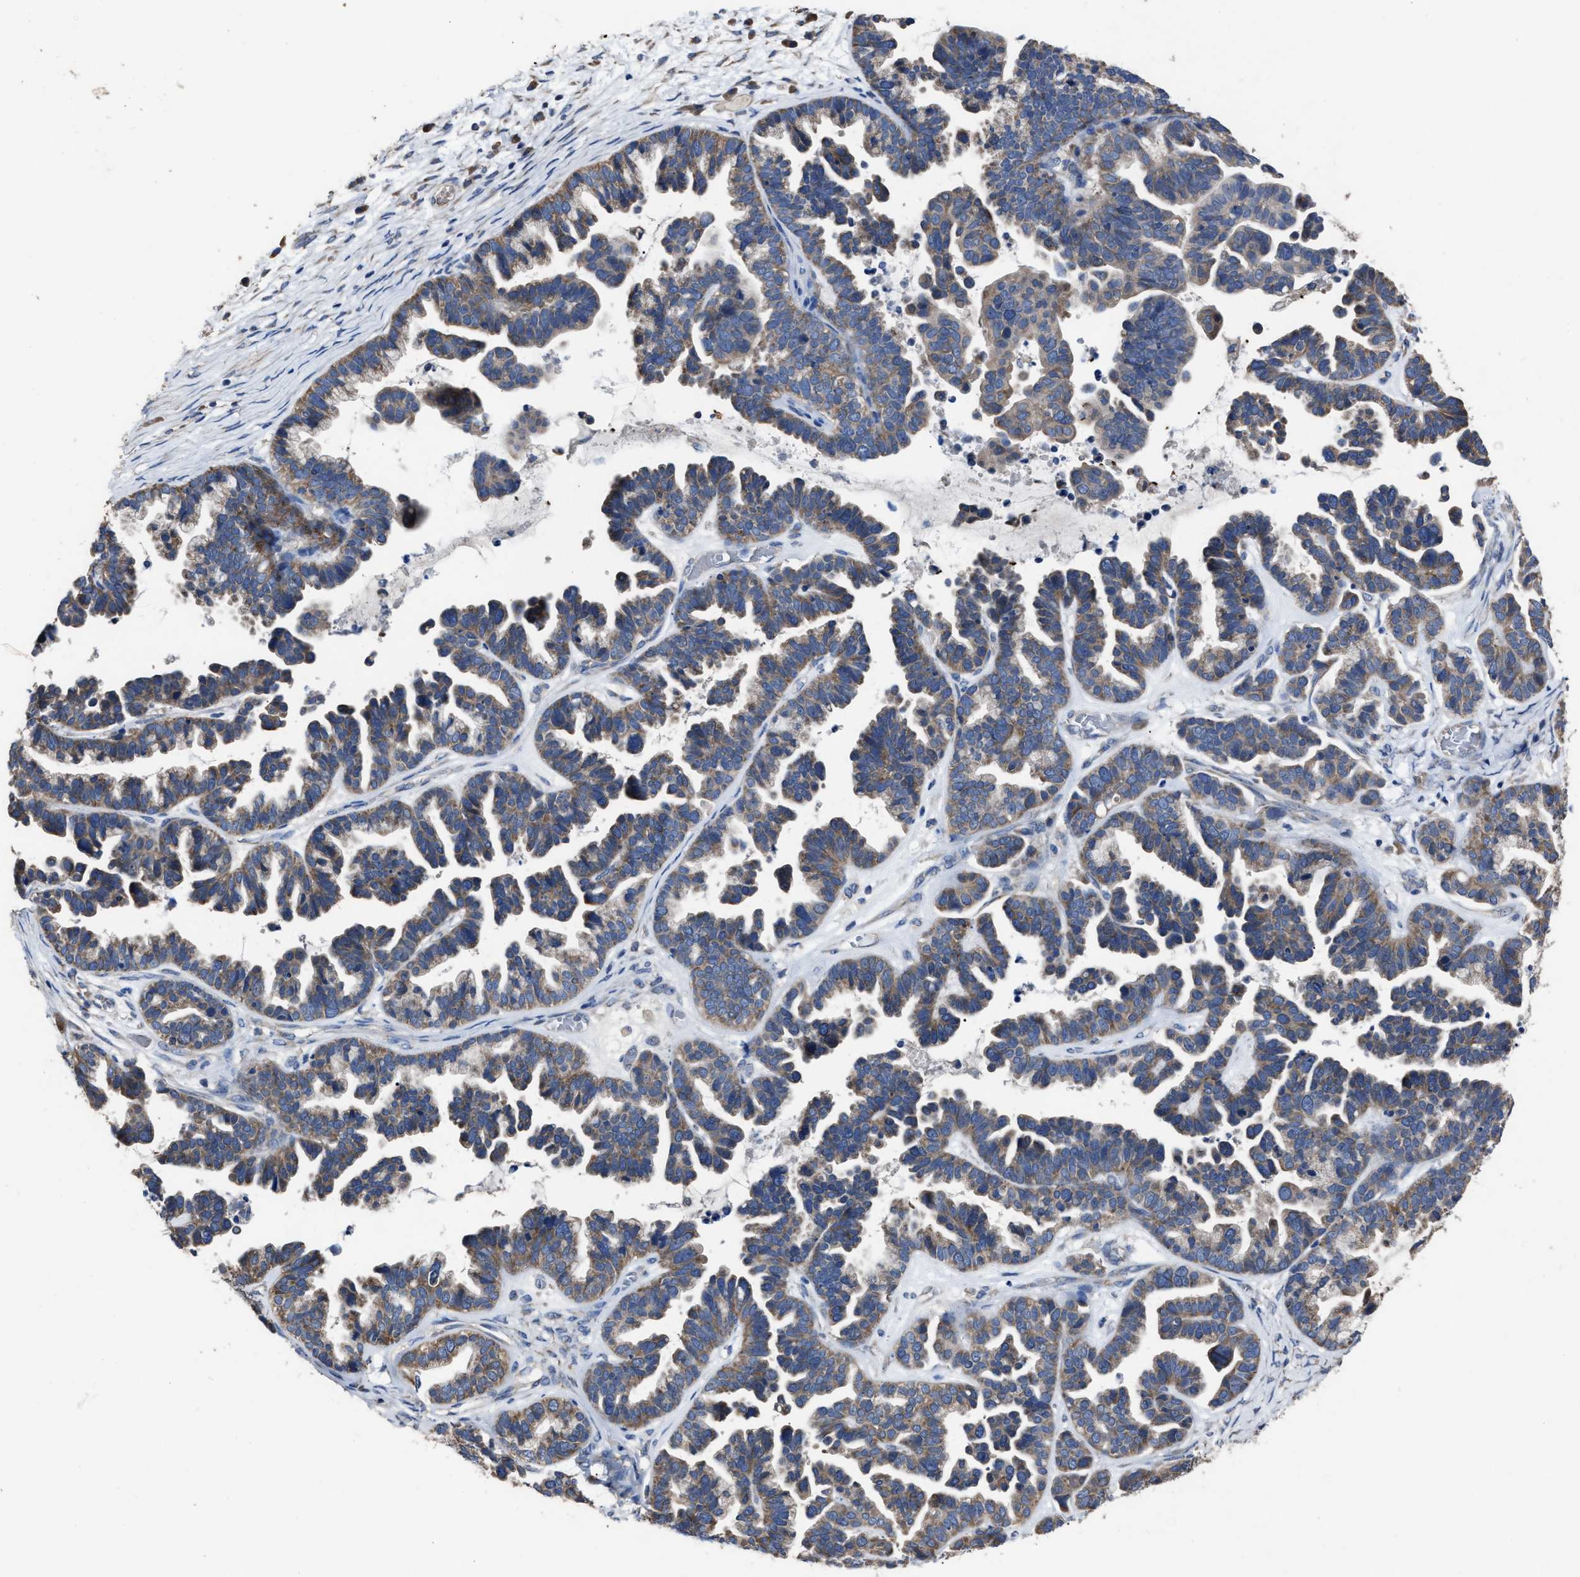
{"staining": {"intensity": "weak", "quantity": ">75%", "location": "cytoplasmic/membranous"}, "tissue": "ovarian cancer", "cell_type": "Tumor cells", "image_type": "cancer", "snomed": [{"axis": "morphology", "description": "Cystadenocarcinoma, serous, NOS"}, {"axis": "topography", "description": "Ovary"}], "caption": "Immunohistochemical staining of human ovarian cancer displays low levels of weak cytoplasmic/membranous staining in approximately >75% of tumor cells.", "gene": "UPF1", "patient": {"sex": "female", "age": 56}}